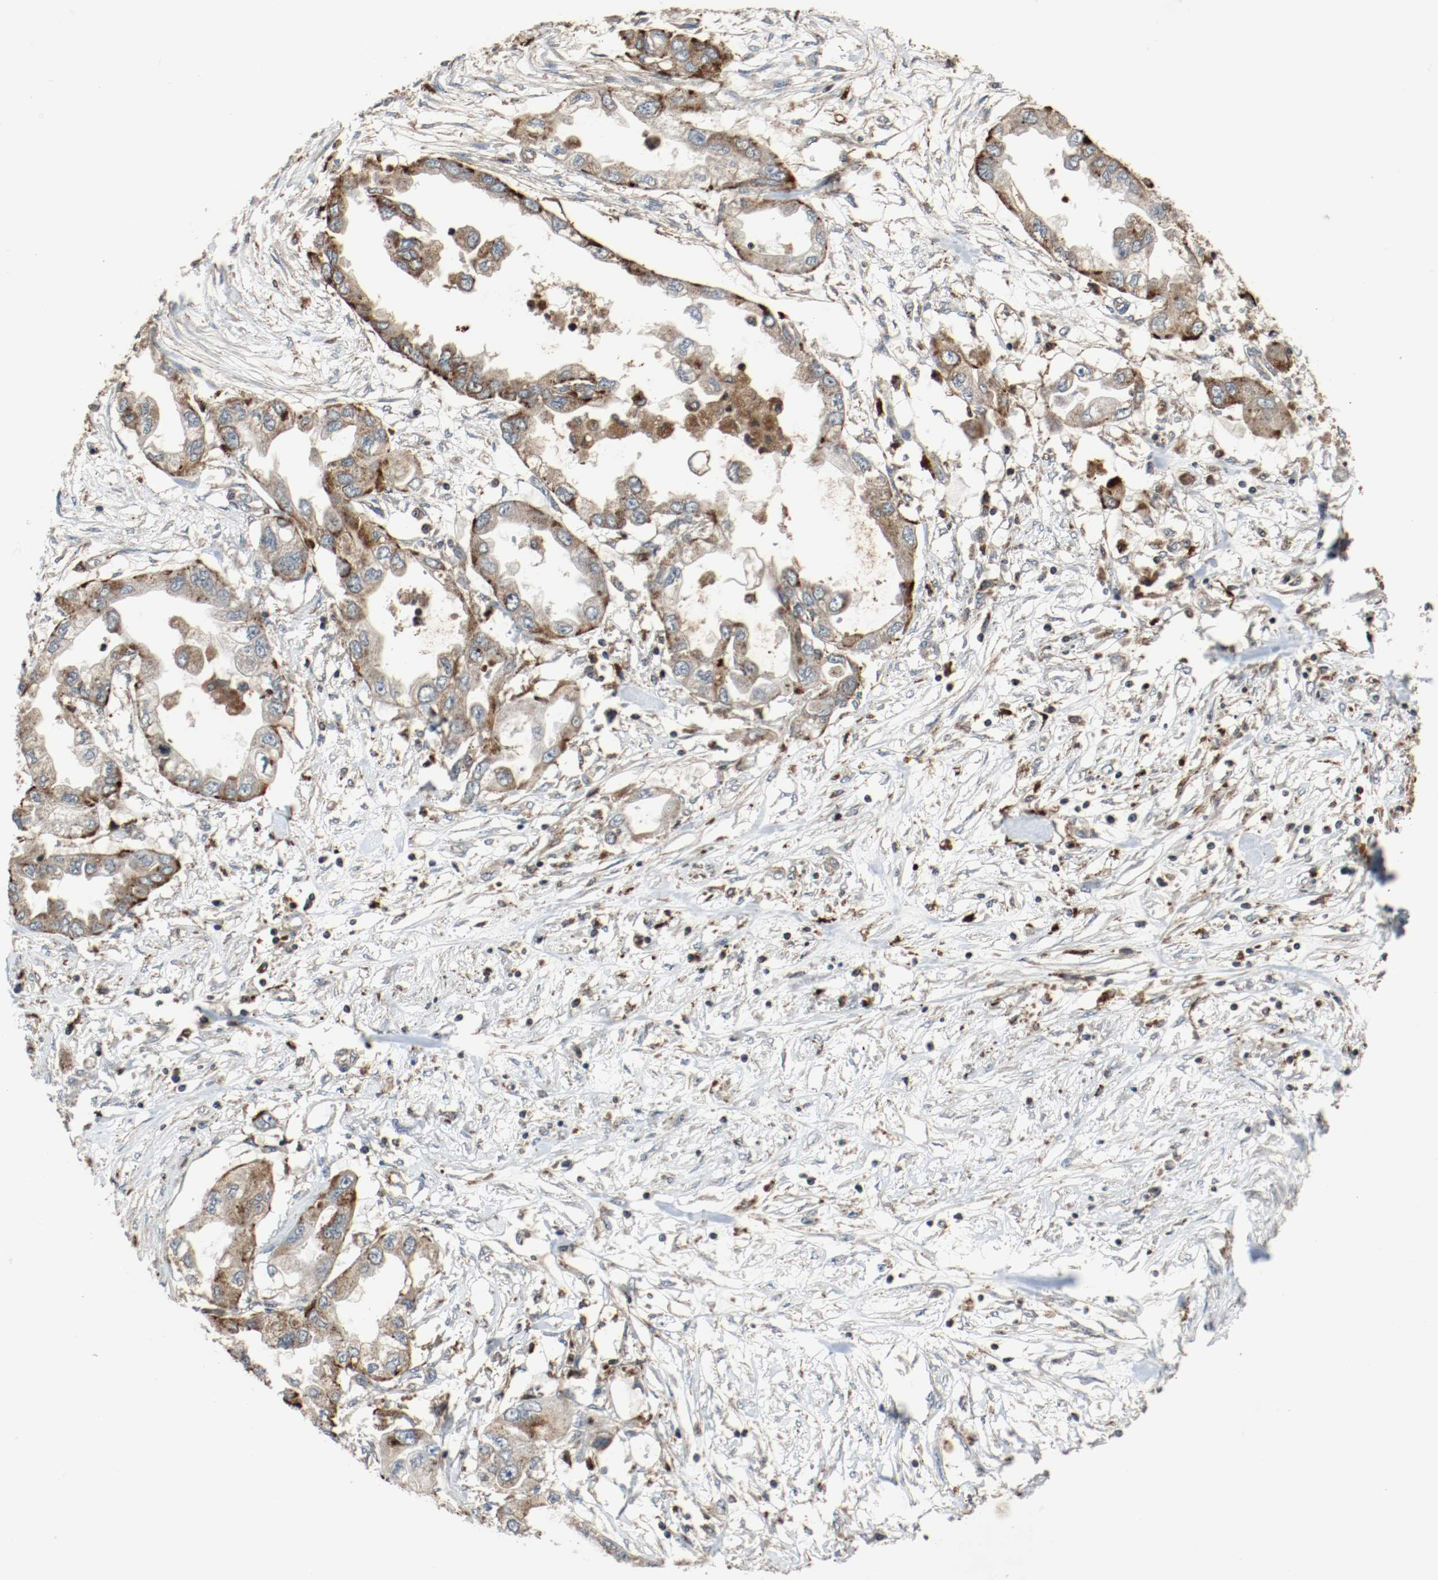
{"staining": {"intensity": "moderate", "quantity": ">75%", "location": "cytoplasmic/membranous"}, "tissue": "endometrial cancer", "cell_type": "Tumor cells", "image_type": "cancer", "snomed": [{"axis": "morphology", "description": "Adenocarcinoma, NOS"}, {"axis": "topography", "description": "Endometrium"}], "caption": "Human endometrial cancer (adenocarcinoma) stained with a brown dye demonstrates moderate cytoplasmic/membranous positive expression in about >75% of tumor cells.", "gene": "LAMP2", "patient": {"sex": "female", "age": 67}}